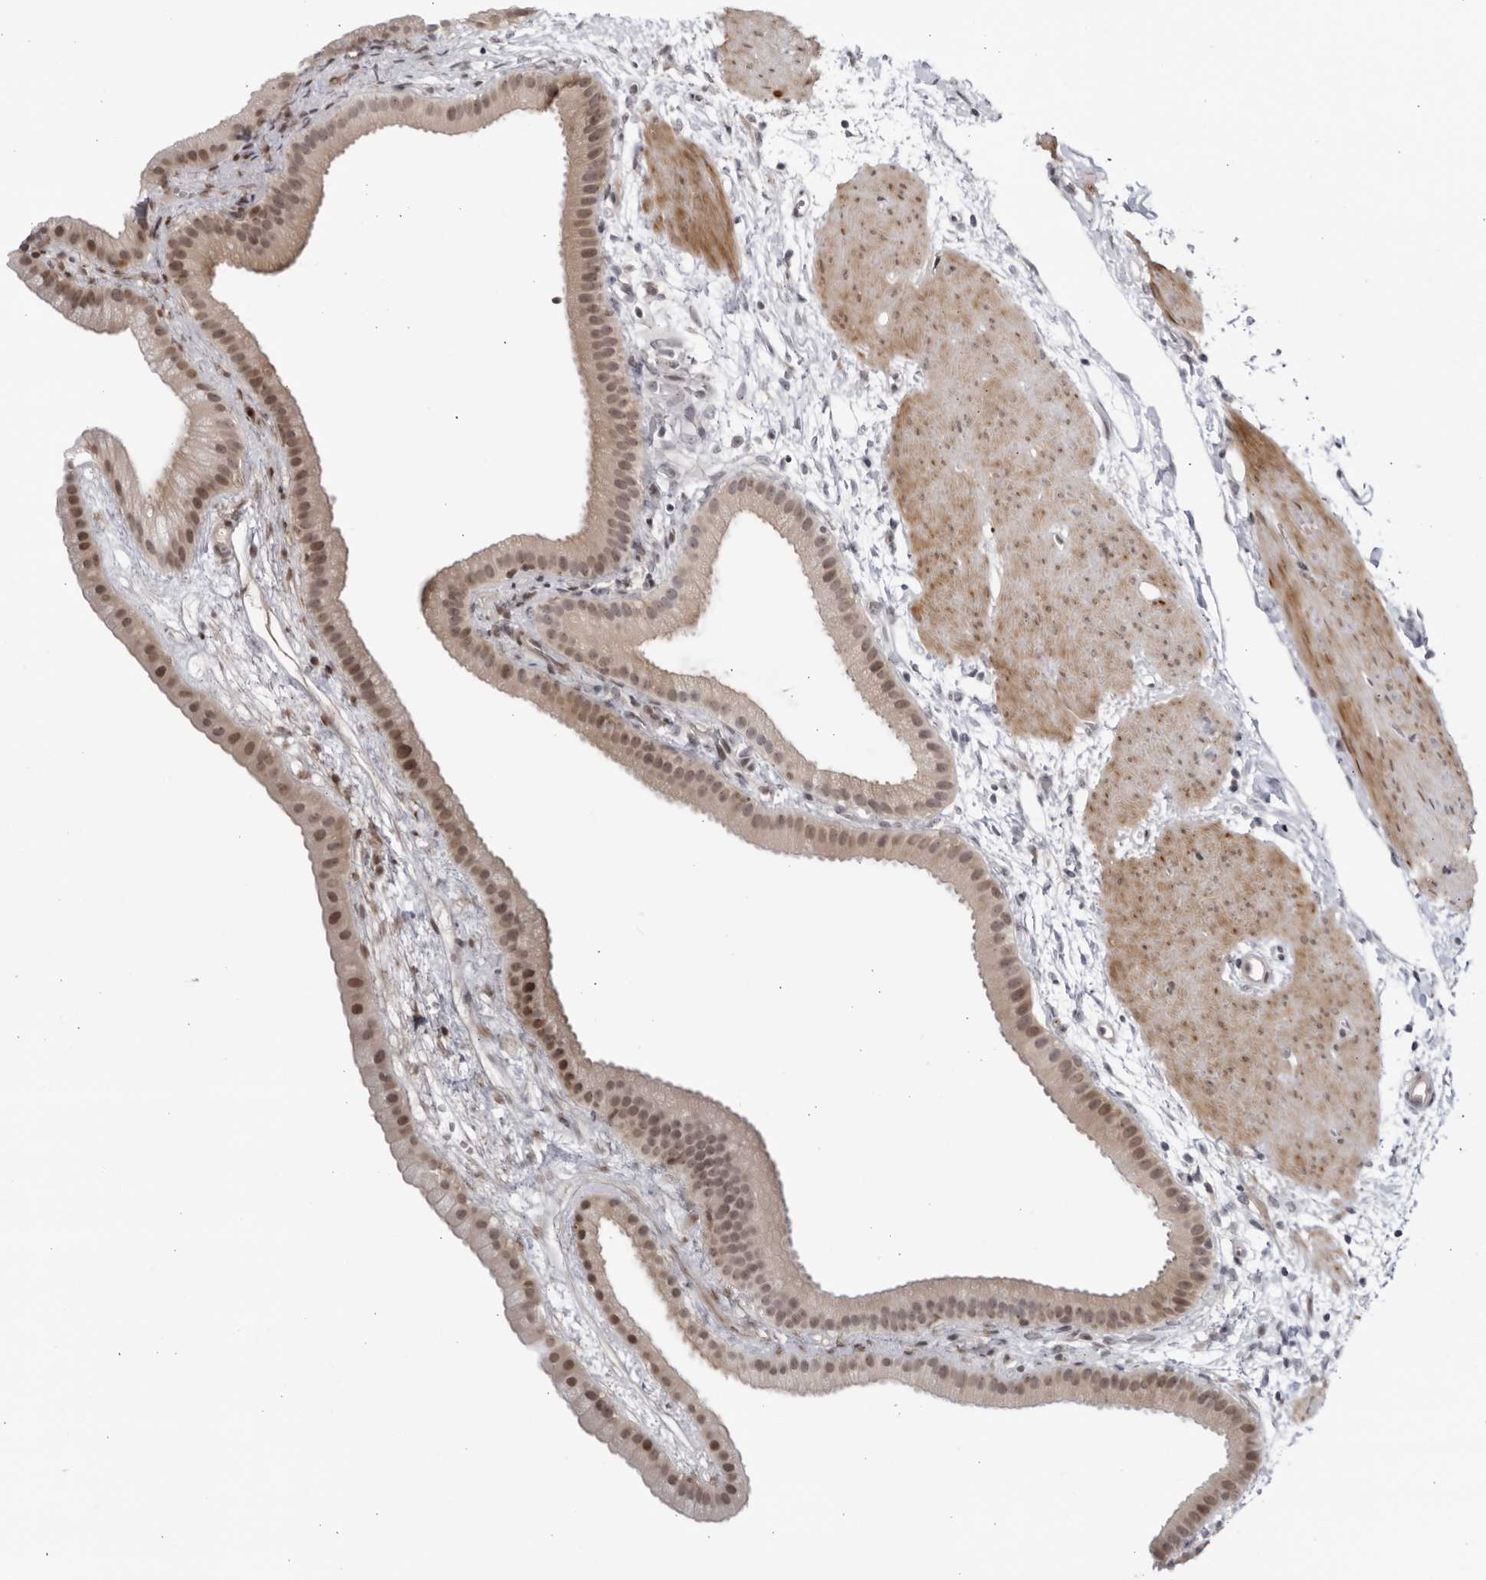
{"staining": {"intensity": "moderate", "quantity": ">75%", "location": "cytoplasmic/membranous,nuclear"}, "tissue": "gallbladder", "cell_type": "Glandular cells", "image_type": "normal", "snomed": [{"axis": "morphology", "description": "Normal tissue, NOS"}, {"axis": "topography", "description": "Gallbladder"}], "caption": "The immunohistochemical stain labels moderate cytoplasmic/membranous,nuclear positivity in glandular cells of normal gallbladder. Nuclei are stained in blue.", "gene": "DTL", "patient": {"sex": "female", "age": 64}}